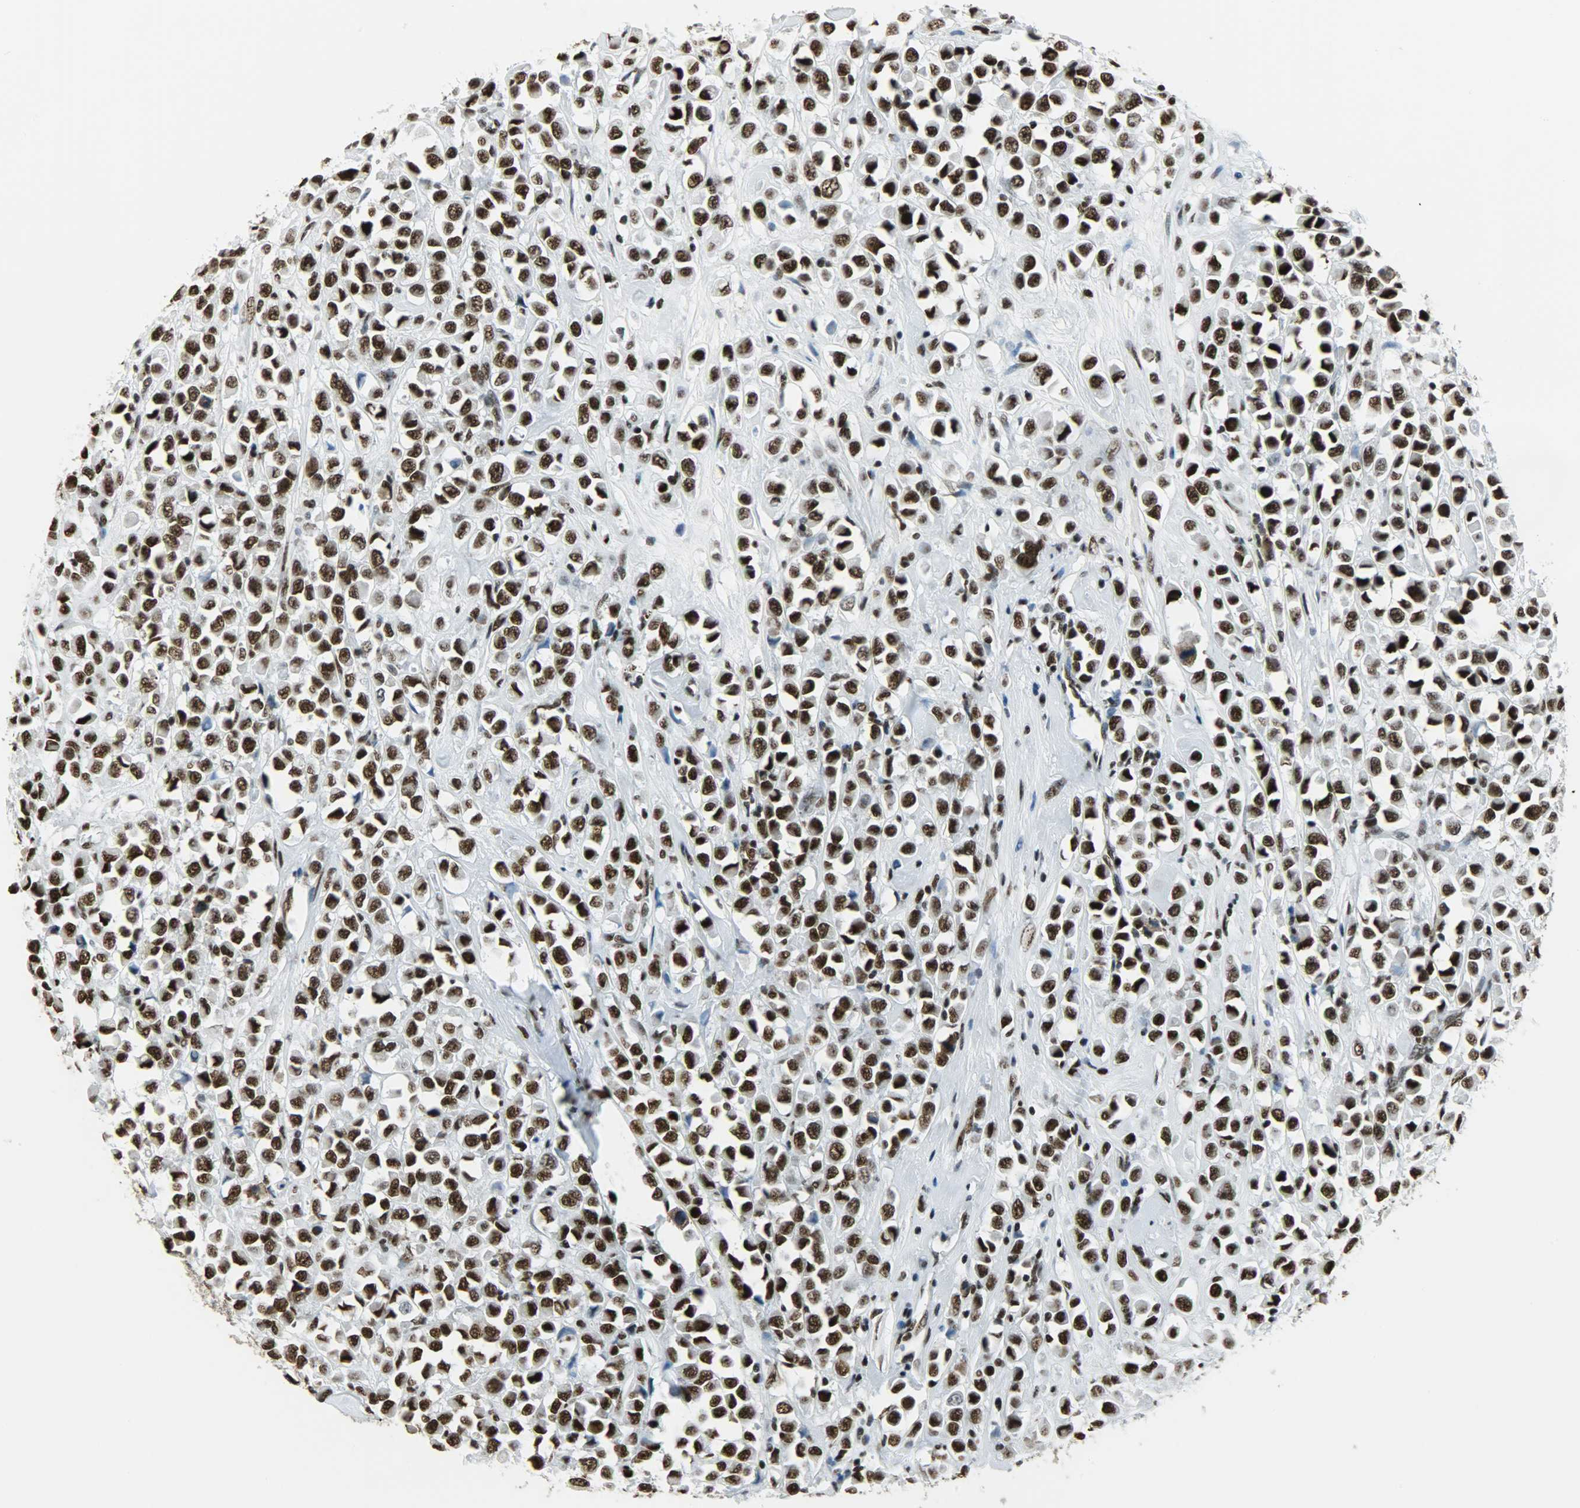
{"staining": {"intensity": "strong", "quantity": ">75%", "location": "nuclear"}, "tissue": "breast cancer", "cell_type": "Tumor cells", "image_type": "cancer", "snomed": [{"axis": "morphology", "description": "Duct carcinoma"}, {"axis": "topography", "description": "Breast"}], "caption": "The immunohistochemical stain shows strong nuclear expression in tumor cells of breast intraductal carcinoma tissue.", "gene": "SNRPA", "patient": {"sex": "female", "age": 61}}